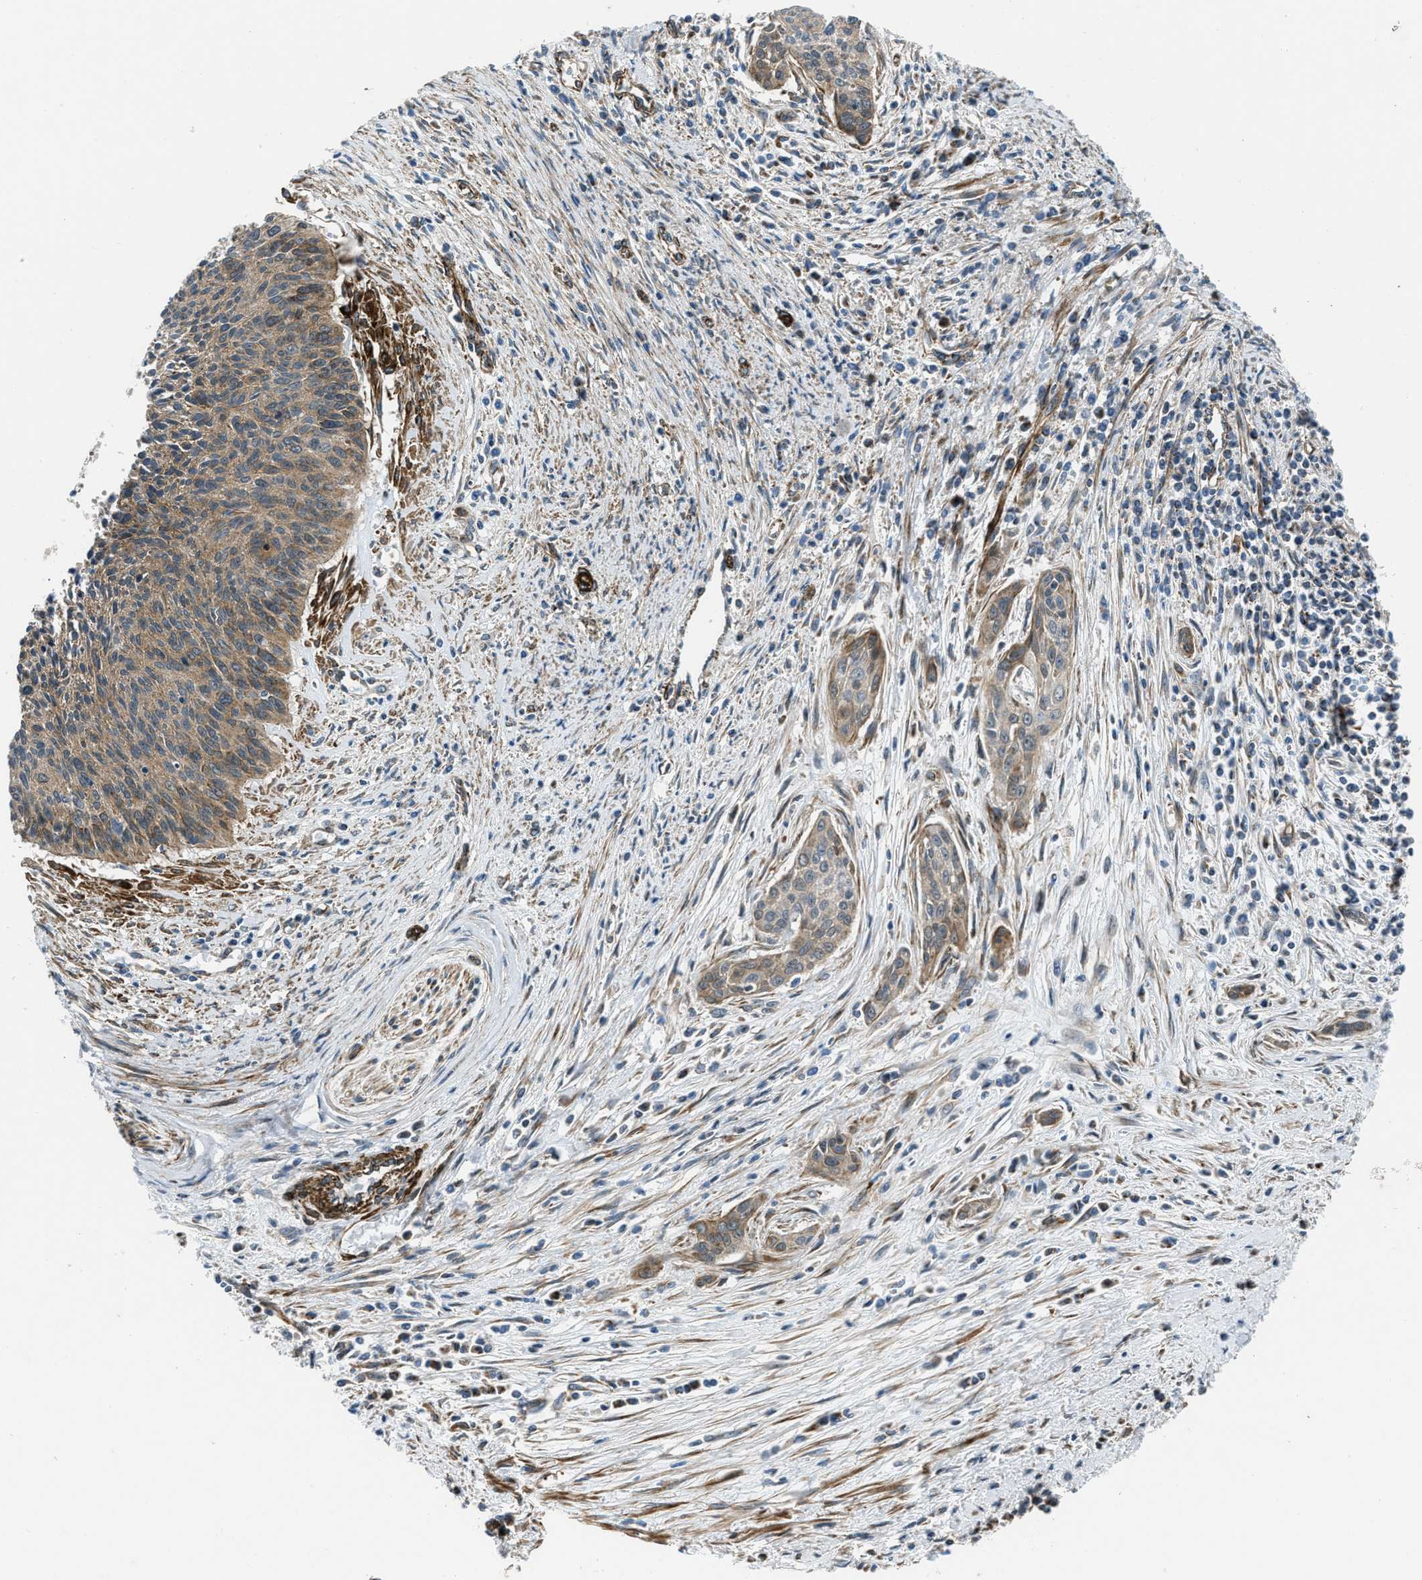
{"staining": {"intensity": "moderate", "quantity": ">75%", "location": "cytoplasmic/membranous"}, "tissue": "cervical cancer", "cell_type": "Tumor cells", "image_type": "cancer", "snomed": [{"axis": "morphology", "description": "Squamous cell carcinoma, NOS"}, {"axis": "topography", "description": "Cervix"}], "caption": "Cervical squamous cell carcinoma stained for a protein shows moderate cytoplasmic/membranous positivity in tumor cells.", "gene": "GSDME", "patient": {"sex": "female", "age": 55}}